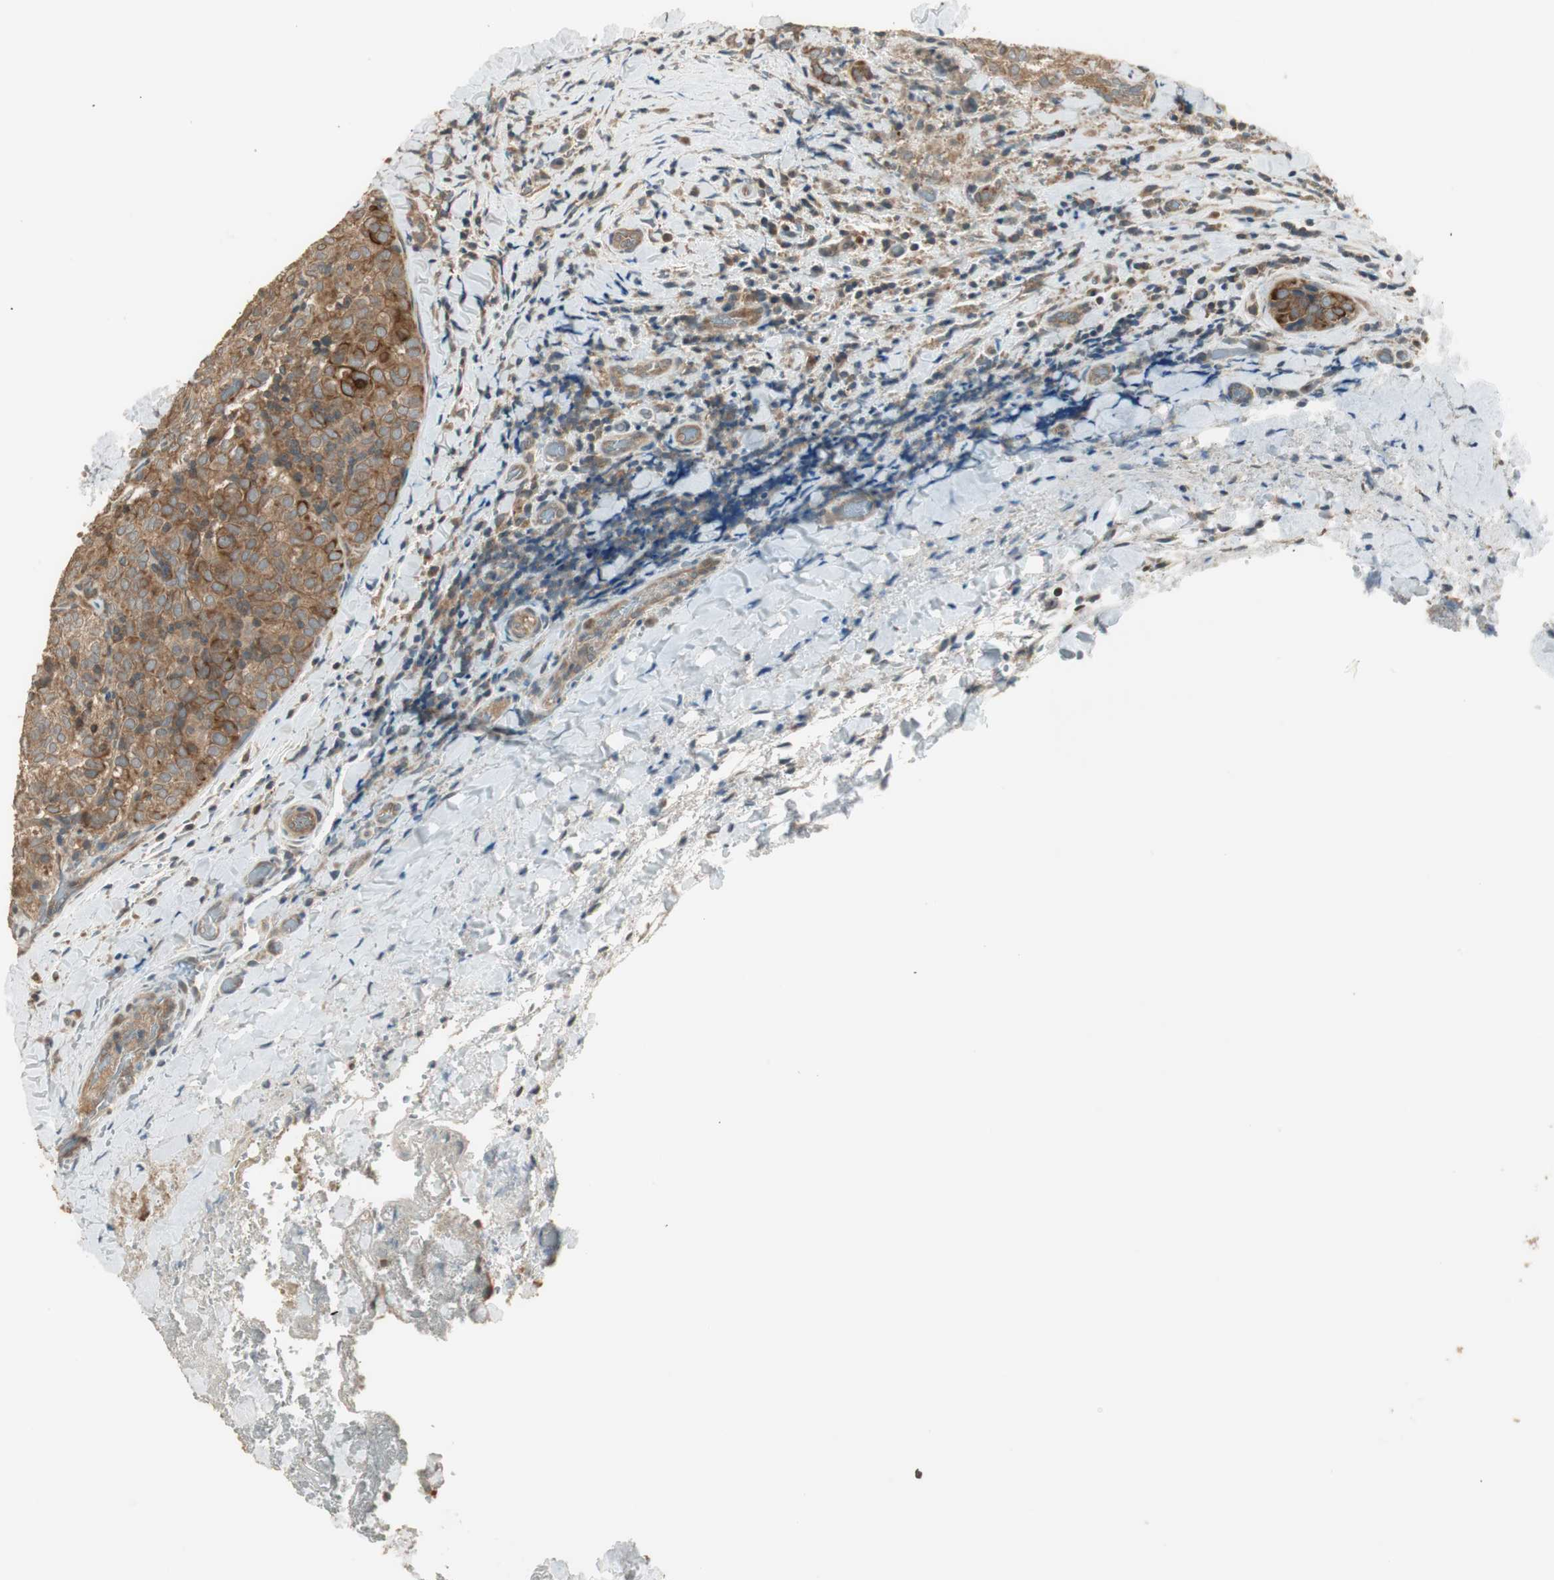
{"staining": {"intensity": "moderate", "quantity": ">75%", "location": "cytoplasmic/membranous"}, "tissue": "thyroid cancer", "cell_type": "Tumor cells", "image_type": "cancer", "snomed": [{"axis": "morphology", "description": "Normal tissue, NOS"}, {"axis": "morphology", "description": "Papillary adenocarcinoma, NOS"}, {"axis": "topography", "description": "Thyroid gland"}], "caption": "Moderate cytoplasmic/membranous staining is present in approximately >75% of tumor cells in papillary adenocarcinoma (thyroid).", "gene": "PFDN5", "patient": {"sex": "female", "age": 30}}